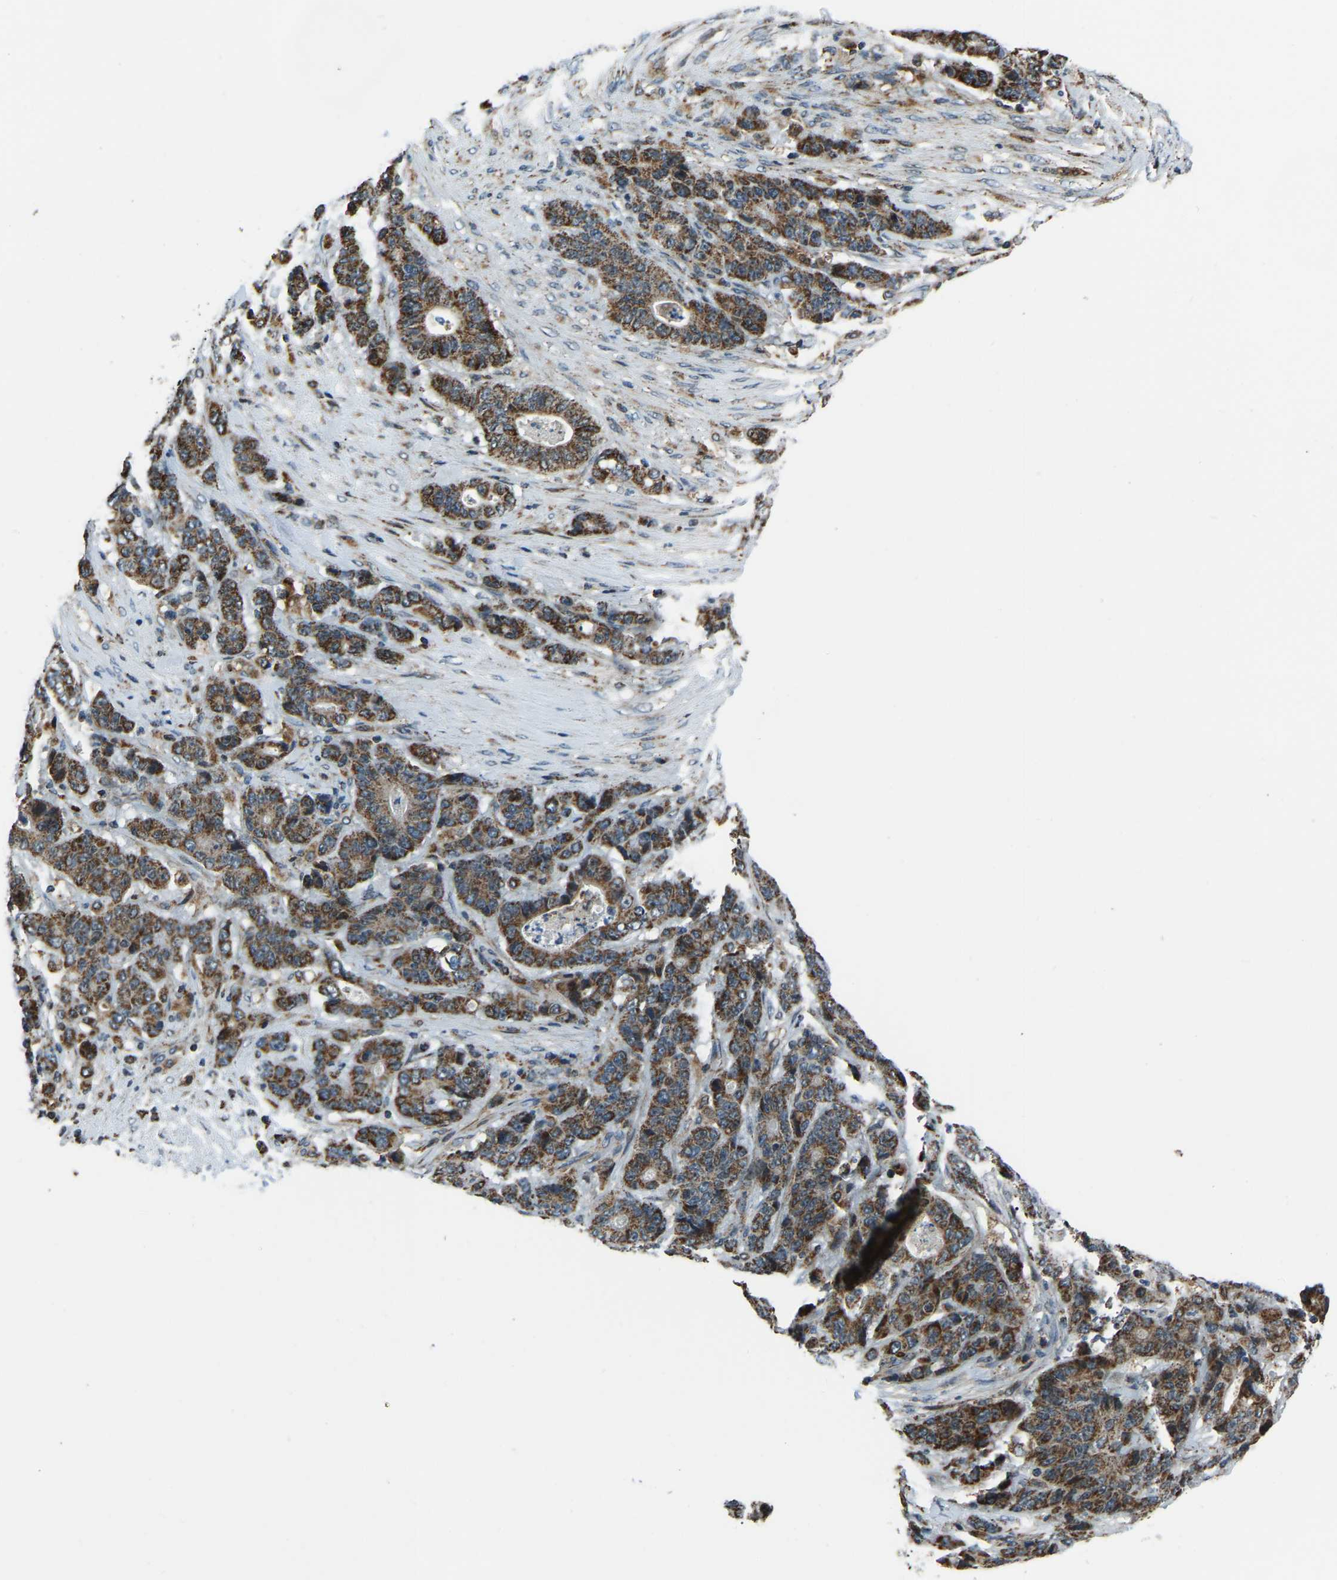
{"staining": {"intensity": "moderate", "quantity": "25%-75%", "location": "cytoplasmic/membranous"}, "tissue": "stomach cancer", "cell_type": "Tumor cells", "image_type": "cancer", "snomed": [{"axis": "morphology", "description": "Adenocarcinoma, NOS"}, {"axis": "topography", "description": "Stomach"}], "caption": "Immunohistochemistry (IHC) micrograph of neoplastic tissue: stomach adenocarcinoma stained using immunohistochemistry (IHC) reveals medium levels of moderate protein expression localized specifically in the cytoplasmic/membranous of tumor cells, appearing as a cytoplasmic/membranous brown color.", "gene": "RBM33", "patient": {"sex": "female", "age": 73}}